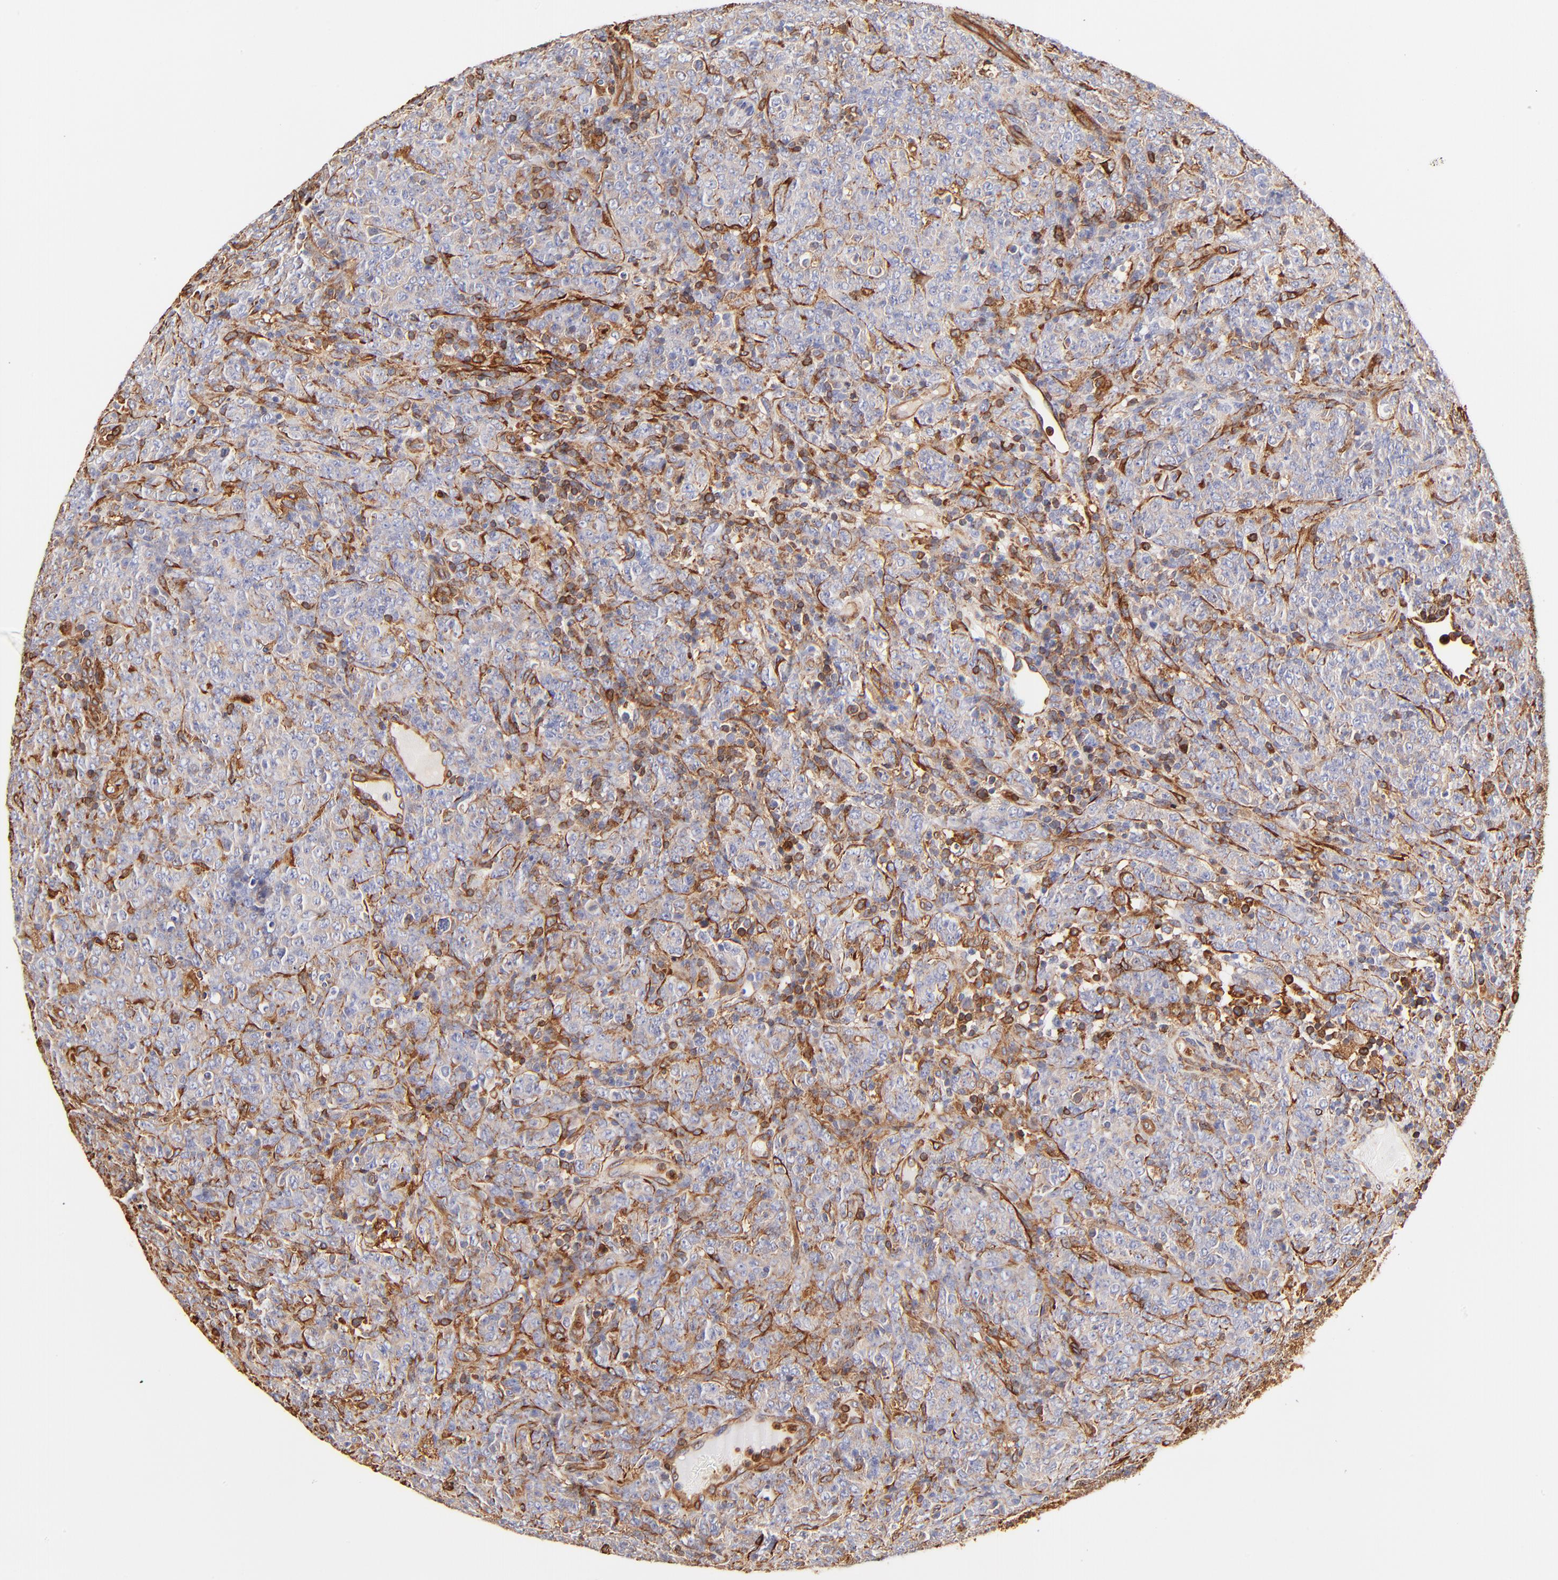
{"staining": {"intensity": "weak", "quantity": ">75%", "location": "cytoplasmic/membranous"}, "tissue": "lymphoma", "cell_type": "Tumor cells", "image_type": "cancer", "snomed": [{"axis": "morphology", "description": "Malignant lymphoma, non-Hodgkin's type, High grade"}, {"axis": "topography", "description": "Tonsil"}], "caption": "Malignant lymphoma, non-Hodgkin's type (high-grade) stained for a protein (brown) exhibits weak cytoplasmic/membranous positive staining in approximately >75% of tumor cells.", "gene": "FLNA", "patient": {"sex": "female", "age": 36}}